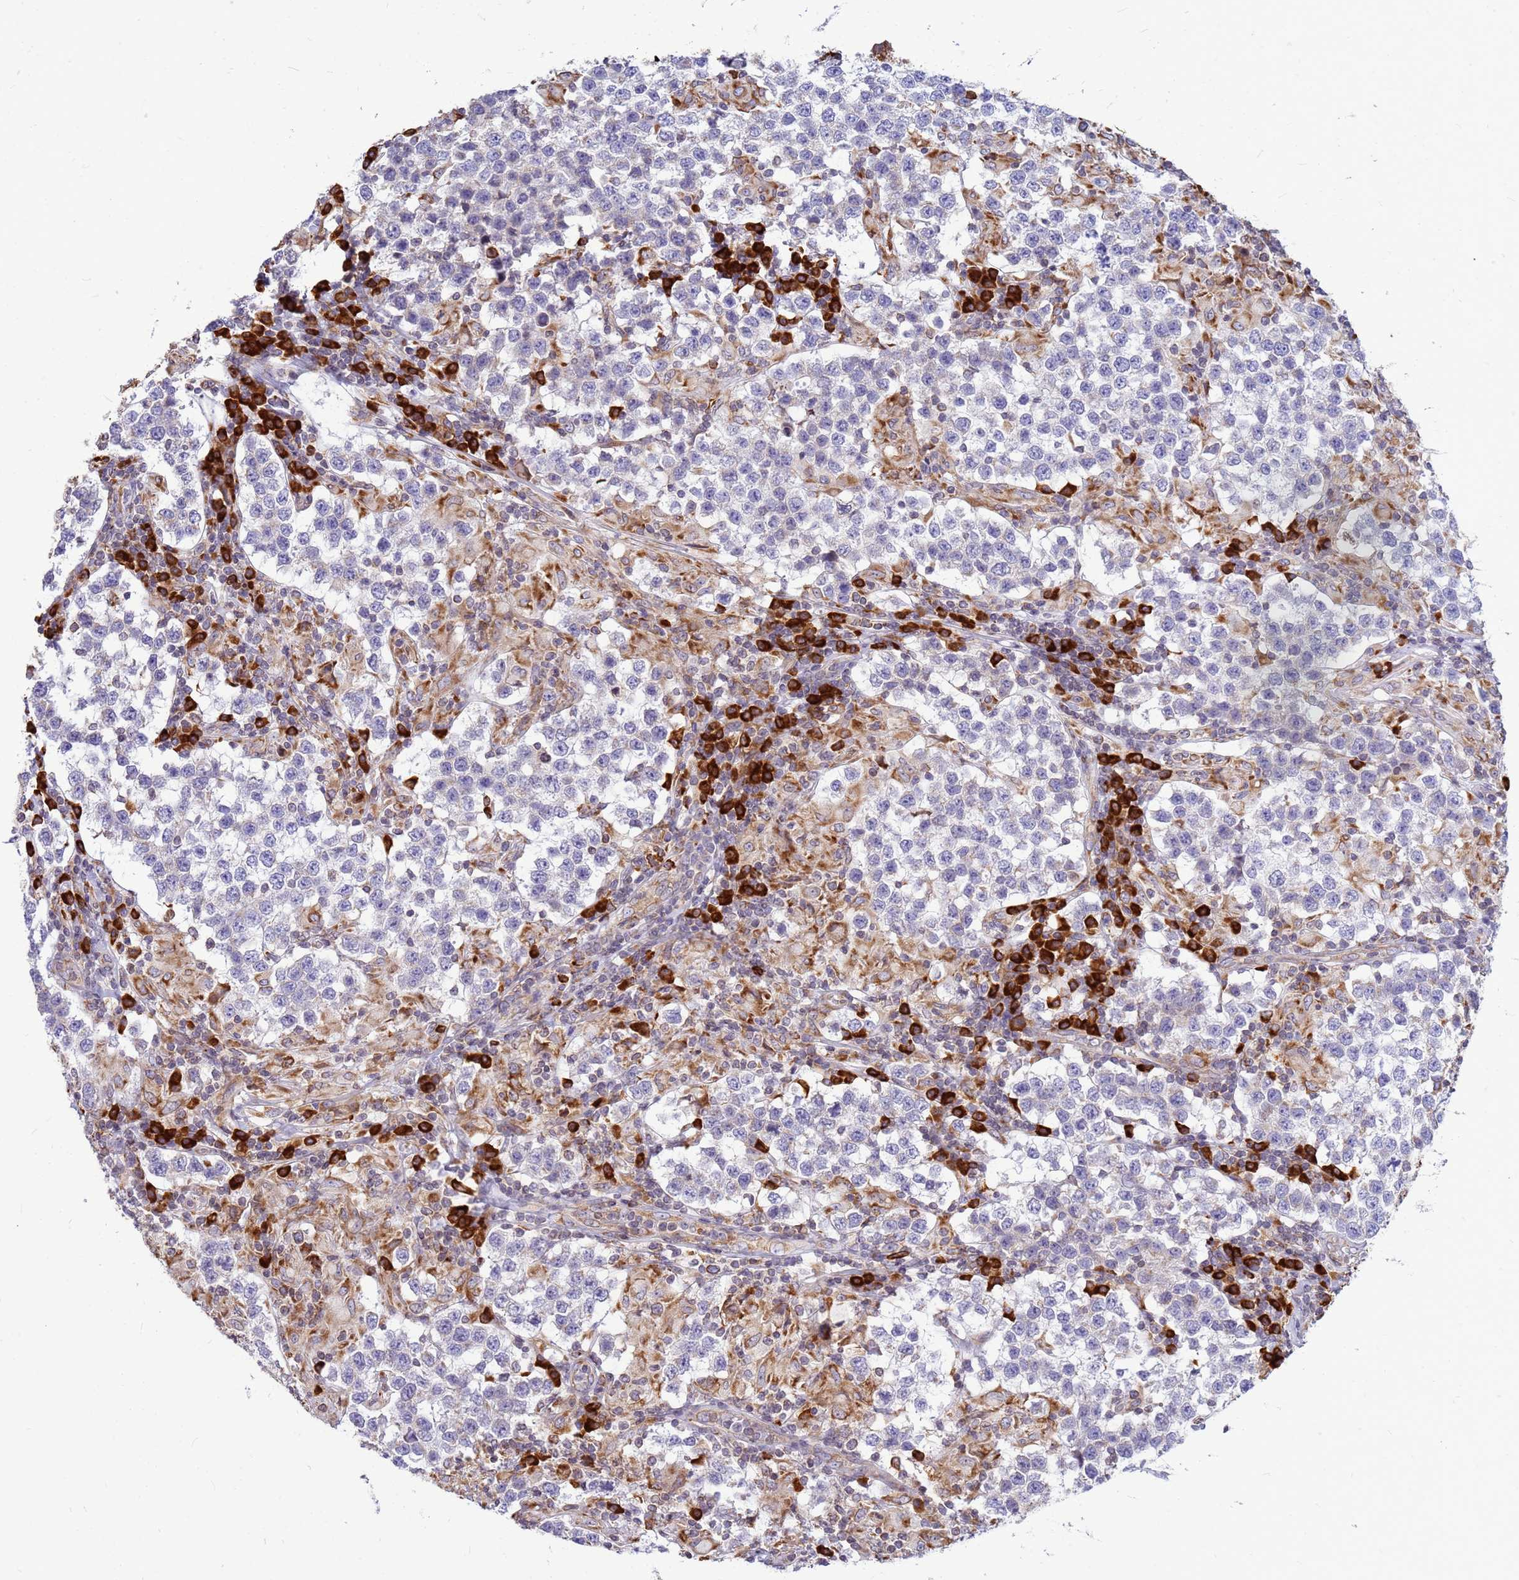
{"staining": {"intensity": "negative", "quantity": "none", "location": "none"}, "tissue": "testis cancer", "cell_type": "Tumor cells", "image_type": "cancer", "snomed": [{"axis": "morphology", "description": "Seminoma, NOS"}, {"axis": "morphology", "description": "Carcinoma, Embryonal, NOS"}, {"axis": "topography", "description": "Testis"}], "caption": "High power microscopy image of an immunohistochemistry photomicrograph of embryonal carcinoma (testis), revealing no significant positivity in tumor cells. (Brightfield microscopy of DAB IHC at high magnification).", "gene": "SSR4", "patient": {"sex": "male", "age": 41}}